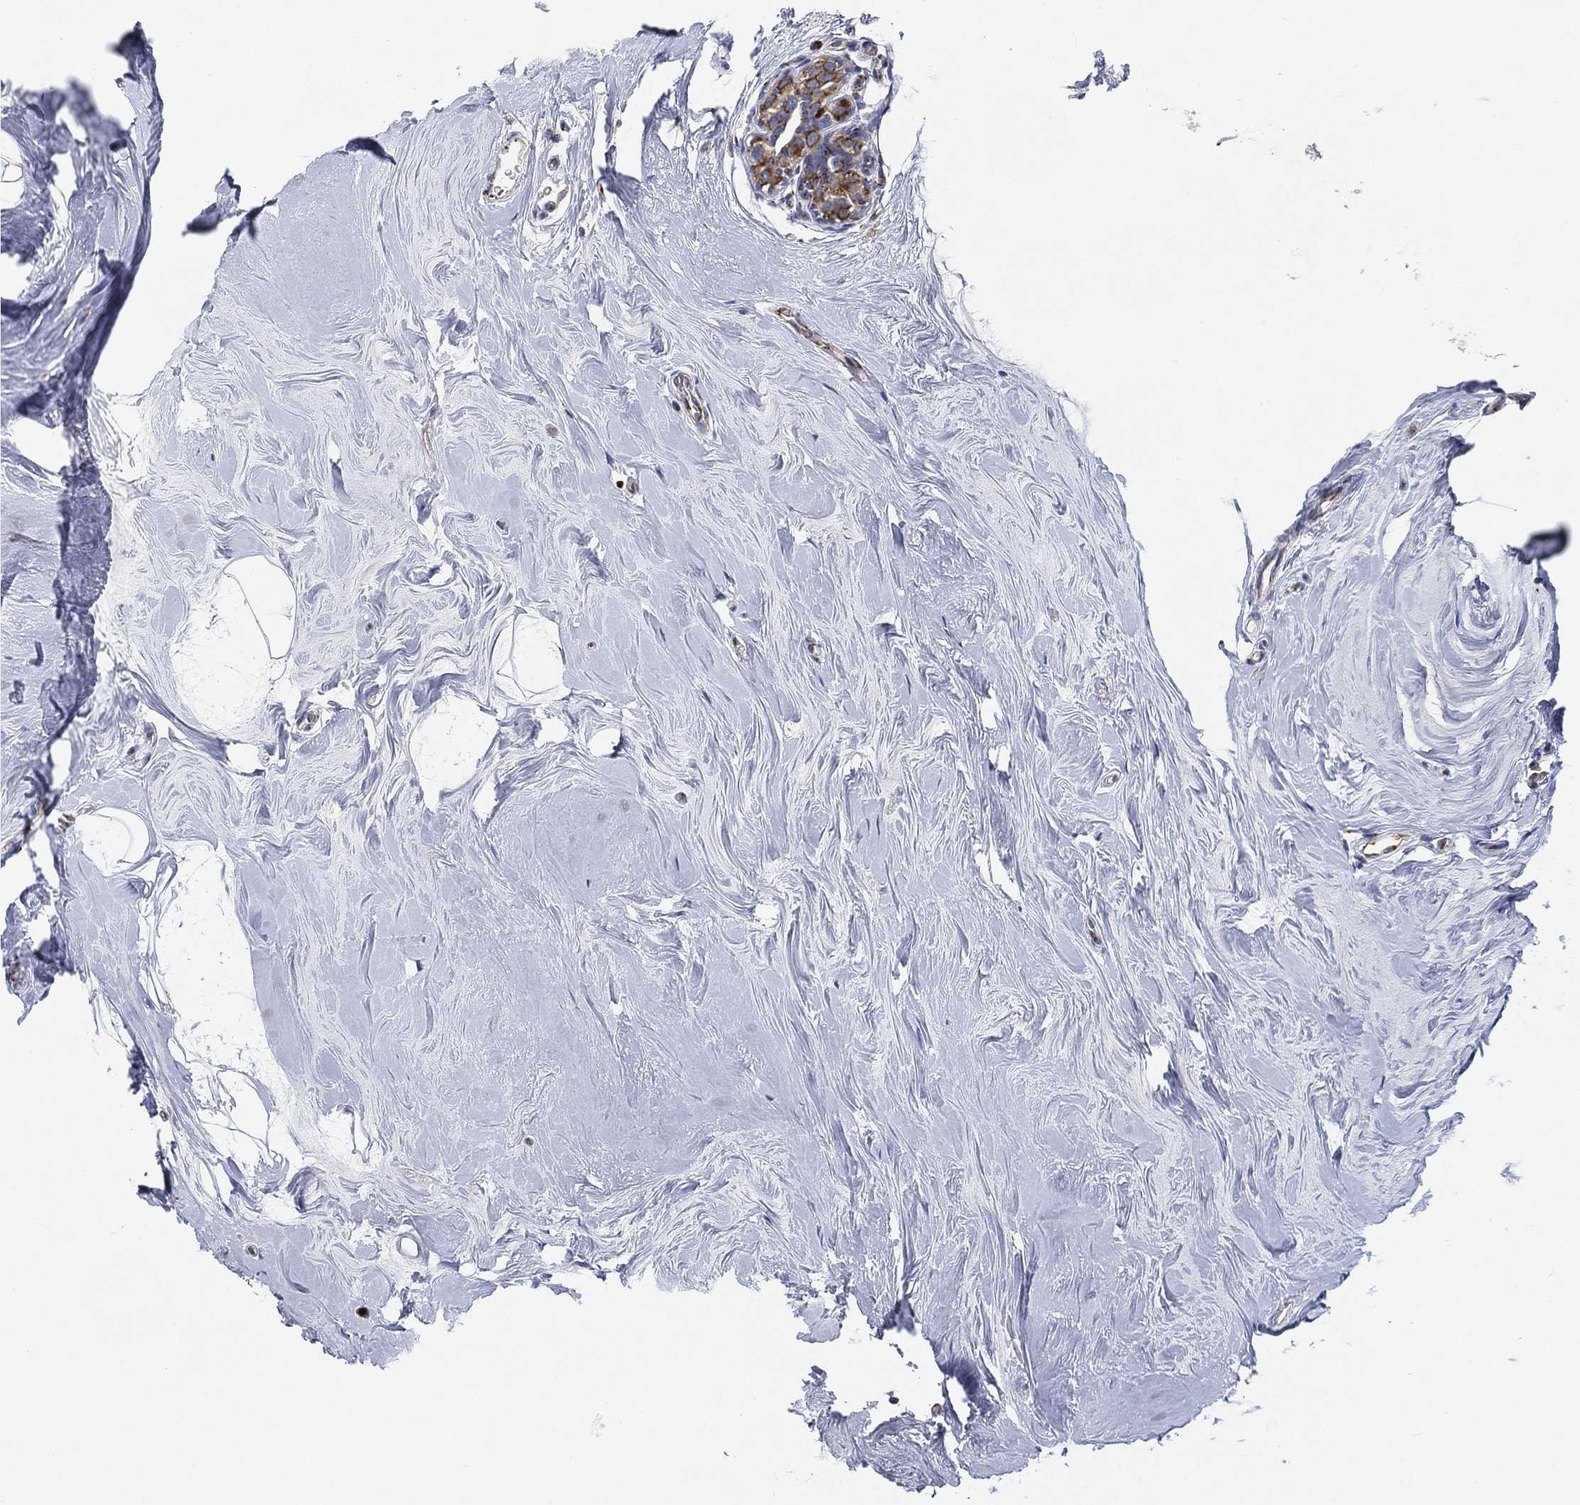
{"staining": {"intensity": "strong", "quantity": ">75%", "location": "cytoplasmic/membranous"}, "tissue": "breast cancer", "cell_type": "Tumor cells", "image_type": "cancer", "snomed": [{"axis": "morphology", "description": "Duct carcinoma"}, {"axis": "topography", "description": "Breast"}], "caption": "IHC of infiltrating ductal carcinoma (breast) reveals high levels of strong cytoplasmic/membranous expression in approximately >75% of tumor cells.", "gene": "TICAM1", "patient": {"sex": "female", "age": 55}}